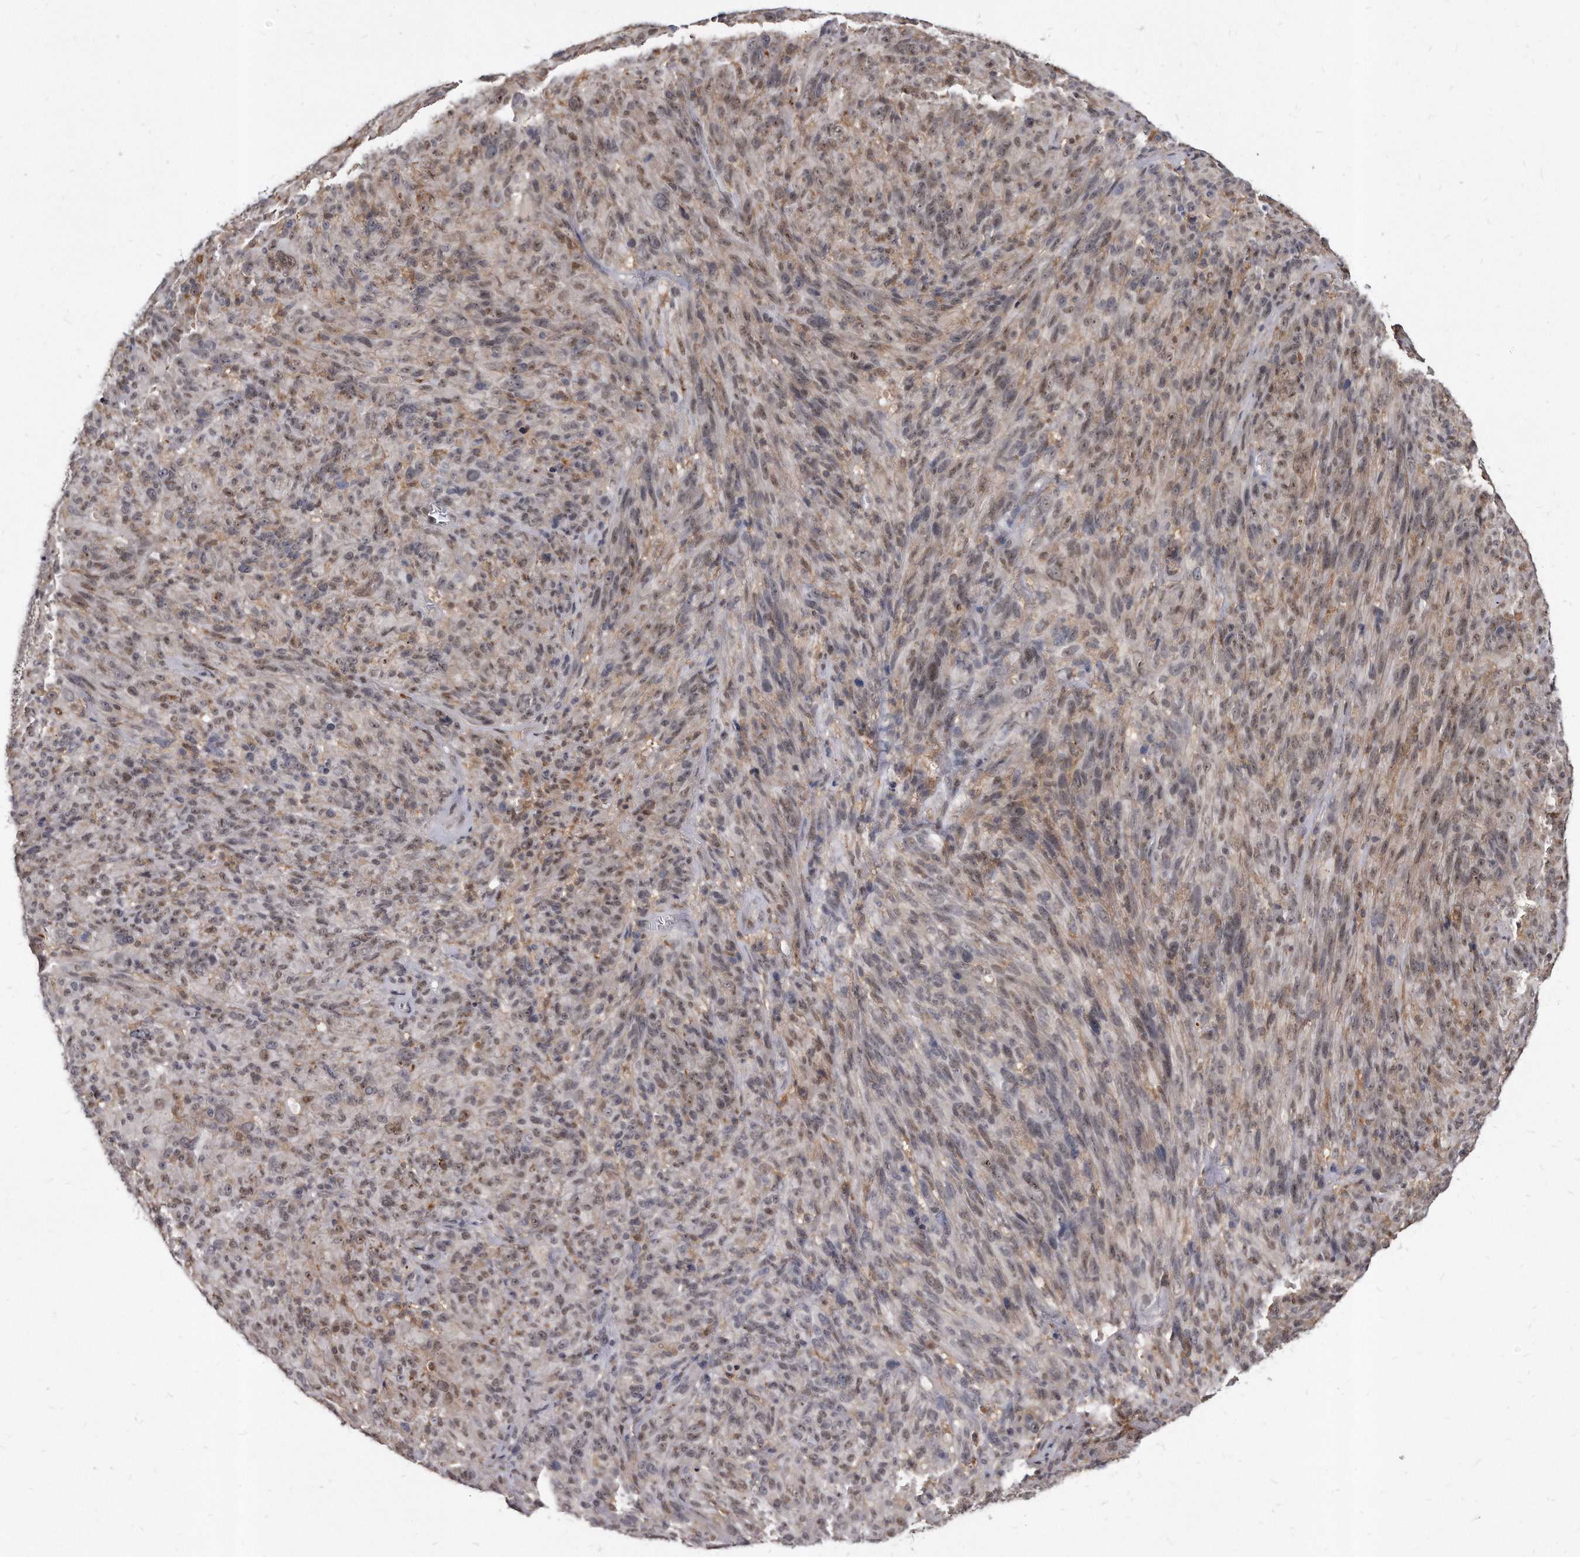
{"staining": {"intensity": "weak", "quantity": ">75%", "location": "nuclear"}, "tissue": "melanoma", "cell_type": "Tumor cells", "image_type": "cancer", "snomed": [{"axis": "morphology", "description": "Malignant melanoma, NOS"}, {"axis": "topography", "description": "Skin of head"}], "caption": "Immunohistochemical staining of malignant melanoma displays weak nuclear protein expression in about >75% of tumor cells.", "gene": "KLHDC3", "patient": {"sex": "male", "age": 96}}